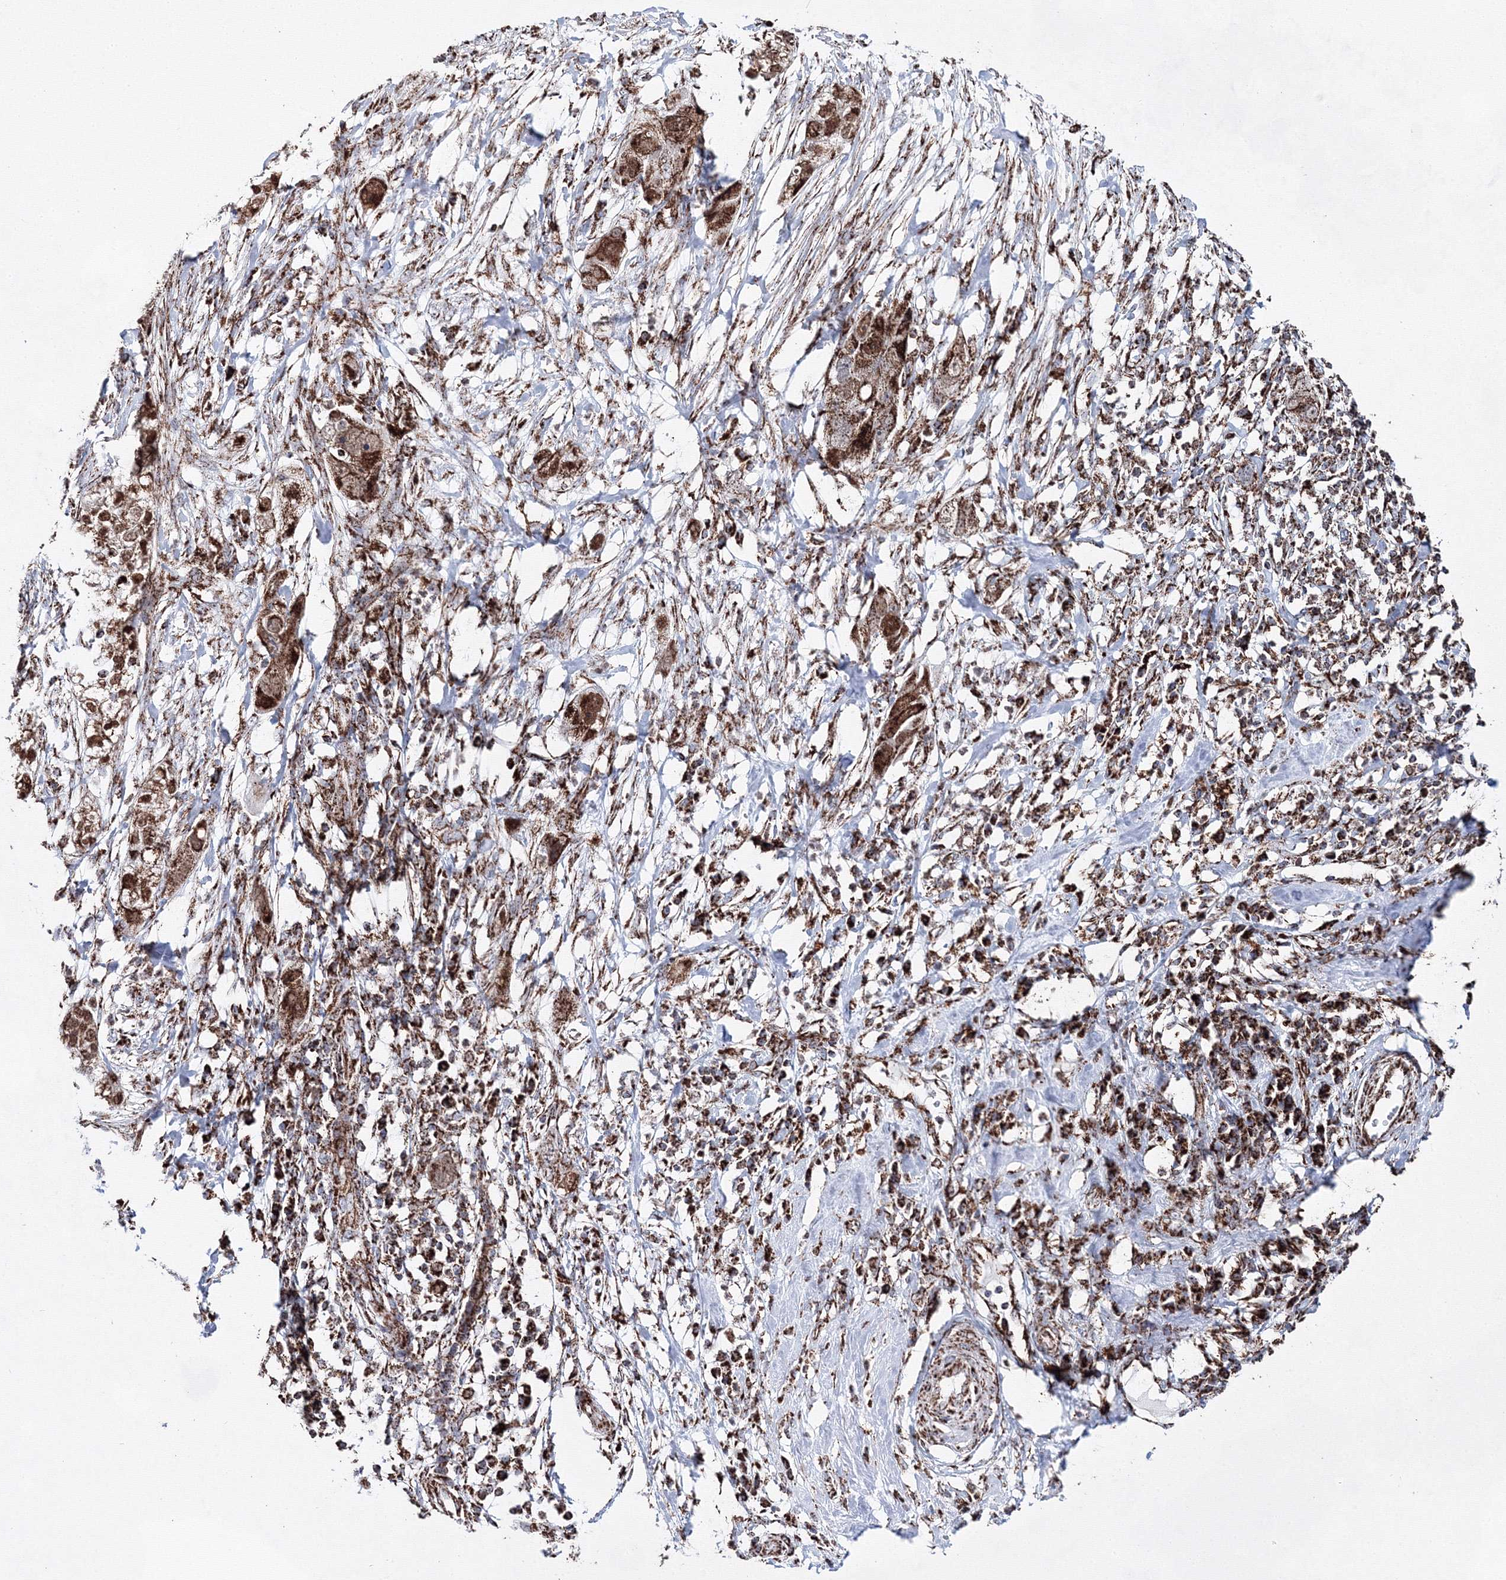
{"staining": {"intensity": "moderate", "quantity": ">75%", "location": "cytoplasmic/membranous"}, "tissue": "pancreatic cancer", "cell_type": "Tumor cells", "image_type": "cancer", "snomed": [{"axis": "morphology", "description": "Adenocarcinoma, NOS"}, {"axis": "topography", "description": "Pancreas"}], "caption": "High-power microscopy captured an IHC micrograph of pancreatic cancer (adenocarcinoma), revealing moderate cytoplasmic/membranous expression in approximately >75% of tumor cells. (DAB IHC with brightfield microscopy, high magnification).", "gene": "HADHB", "patient": {"sex": "female", "age": 78}}